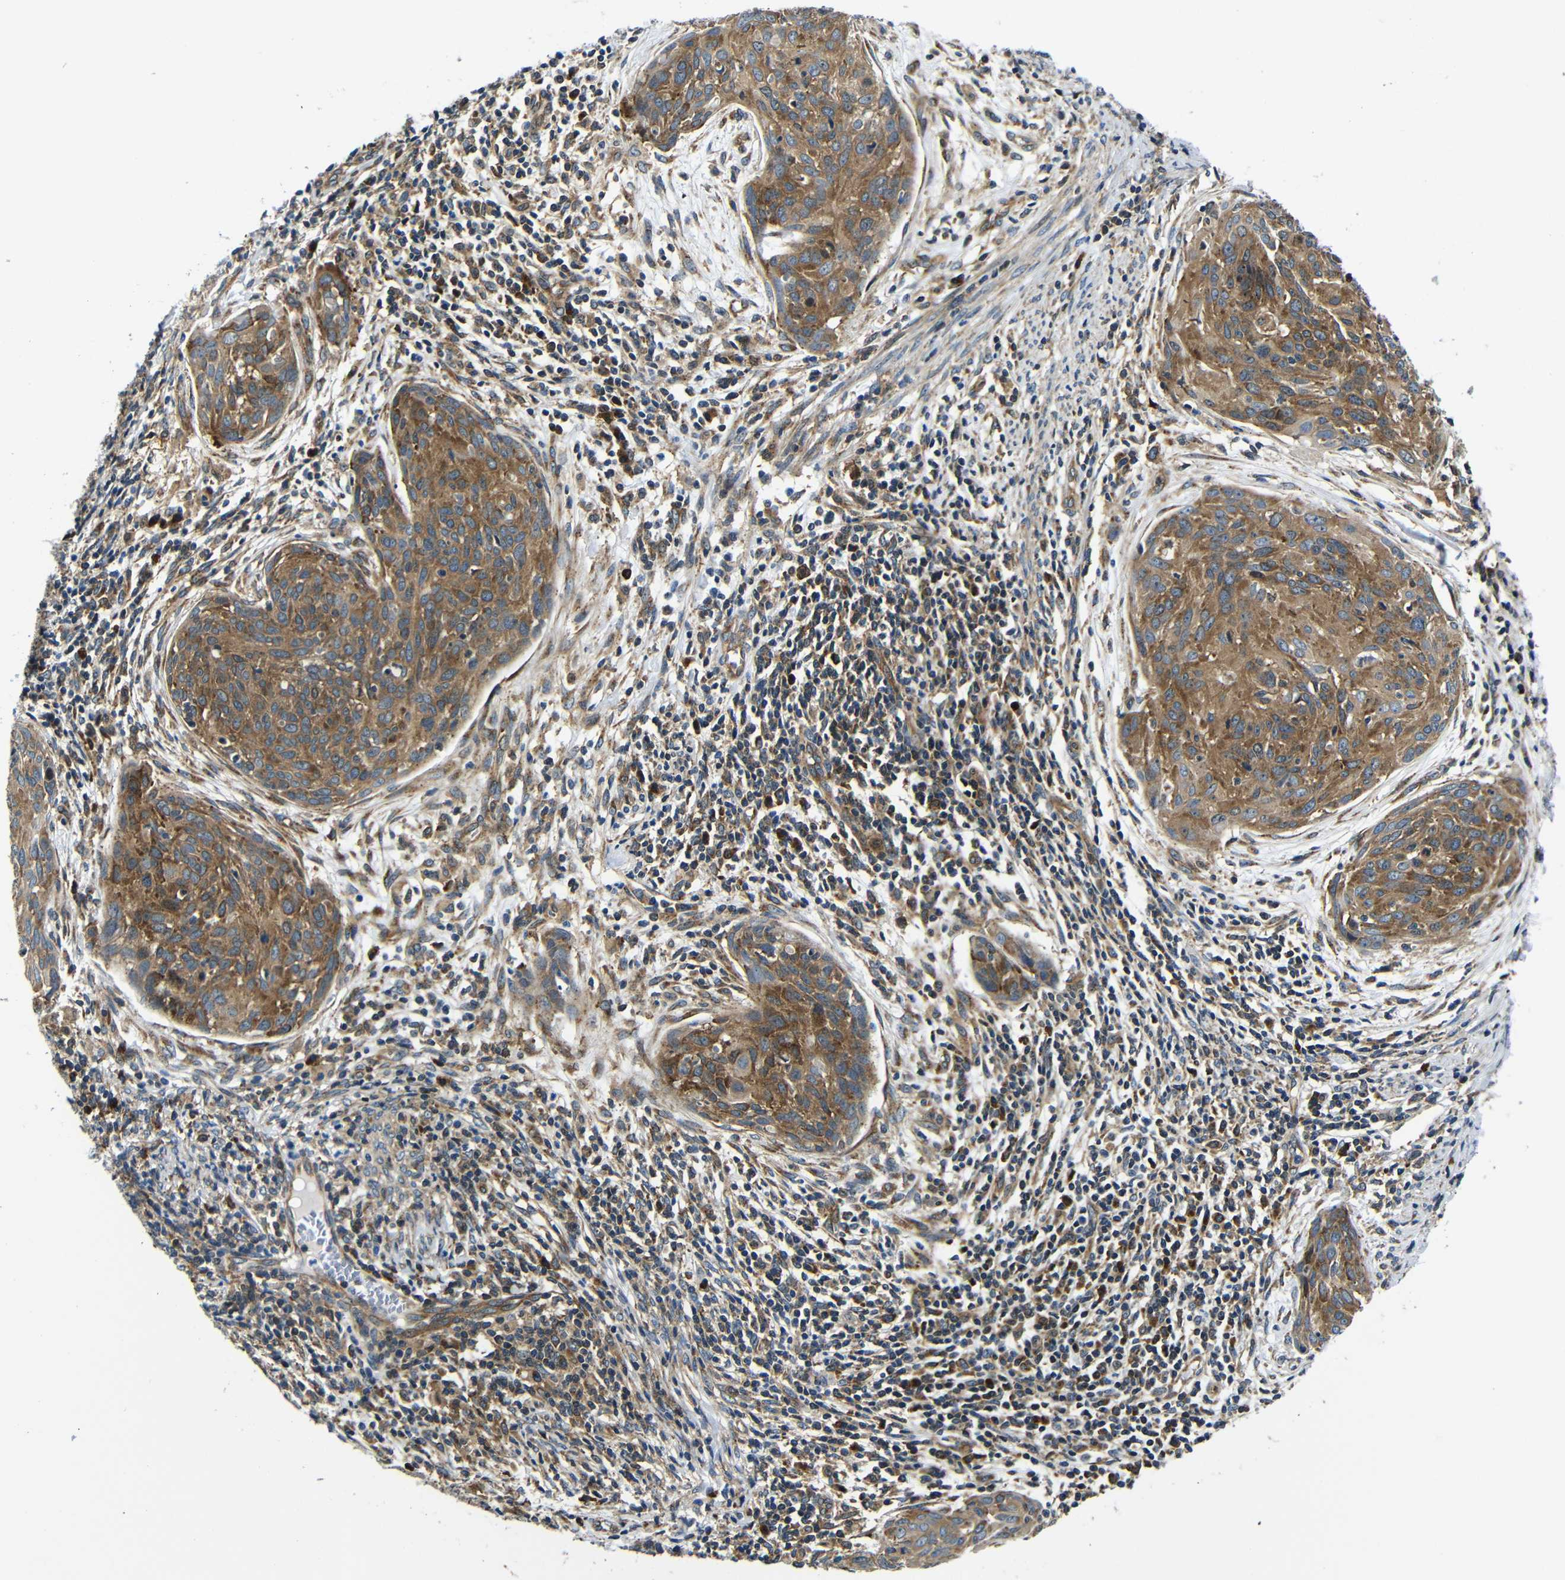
{"staining": {"intensity": "moderate", "quantity": ">75%", "location": "cytoplasmic/membranous"}, "tissue": "cervical cancer", "cell_type": "Tumor cells", "image_type": "cancer", "snomed": [{"axis": "morphology", "description": "Squamous cell carcinoma, NOS"}, {"axis": "topography", "description": "Cervix"}], "caption": "Protein staining displays moderate cytoplasmic/membranous positivity in approximately >75% of tumor cells in cervical cancer.", "gene": "ABCE1", "patient": {"sex": "female", "age": 38}}